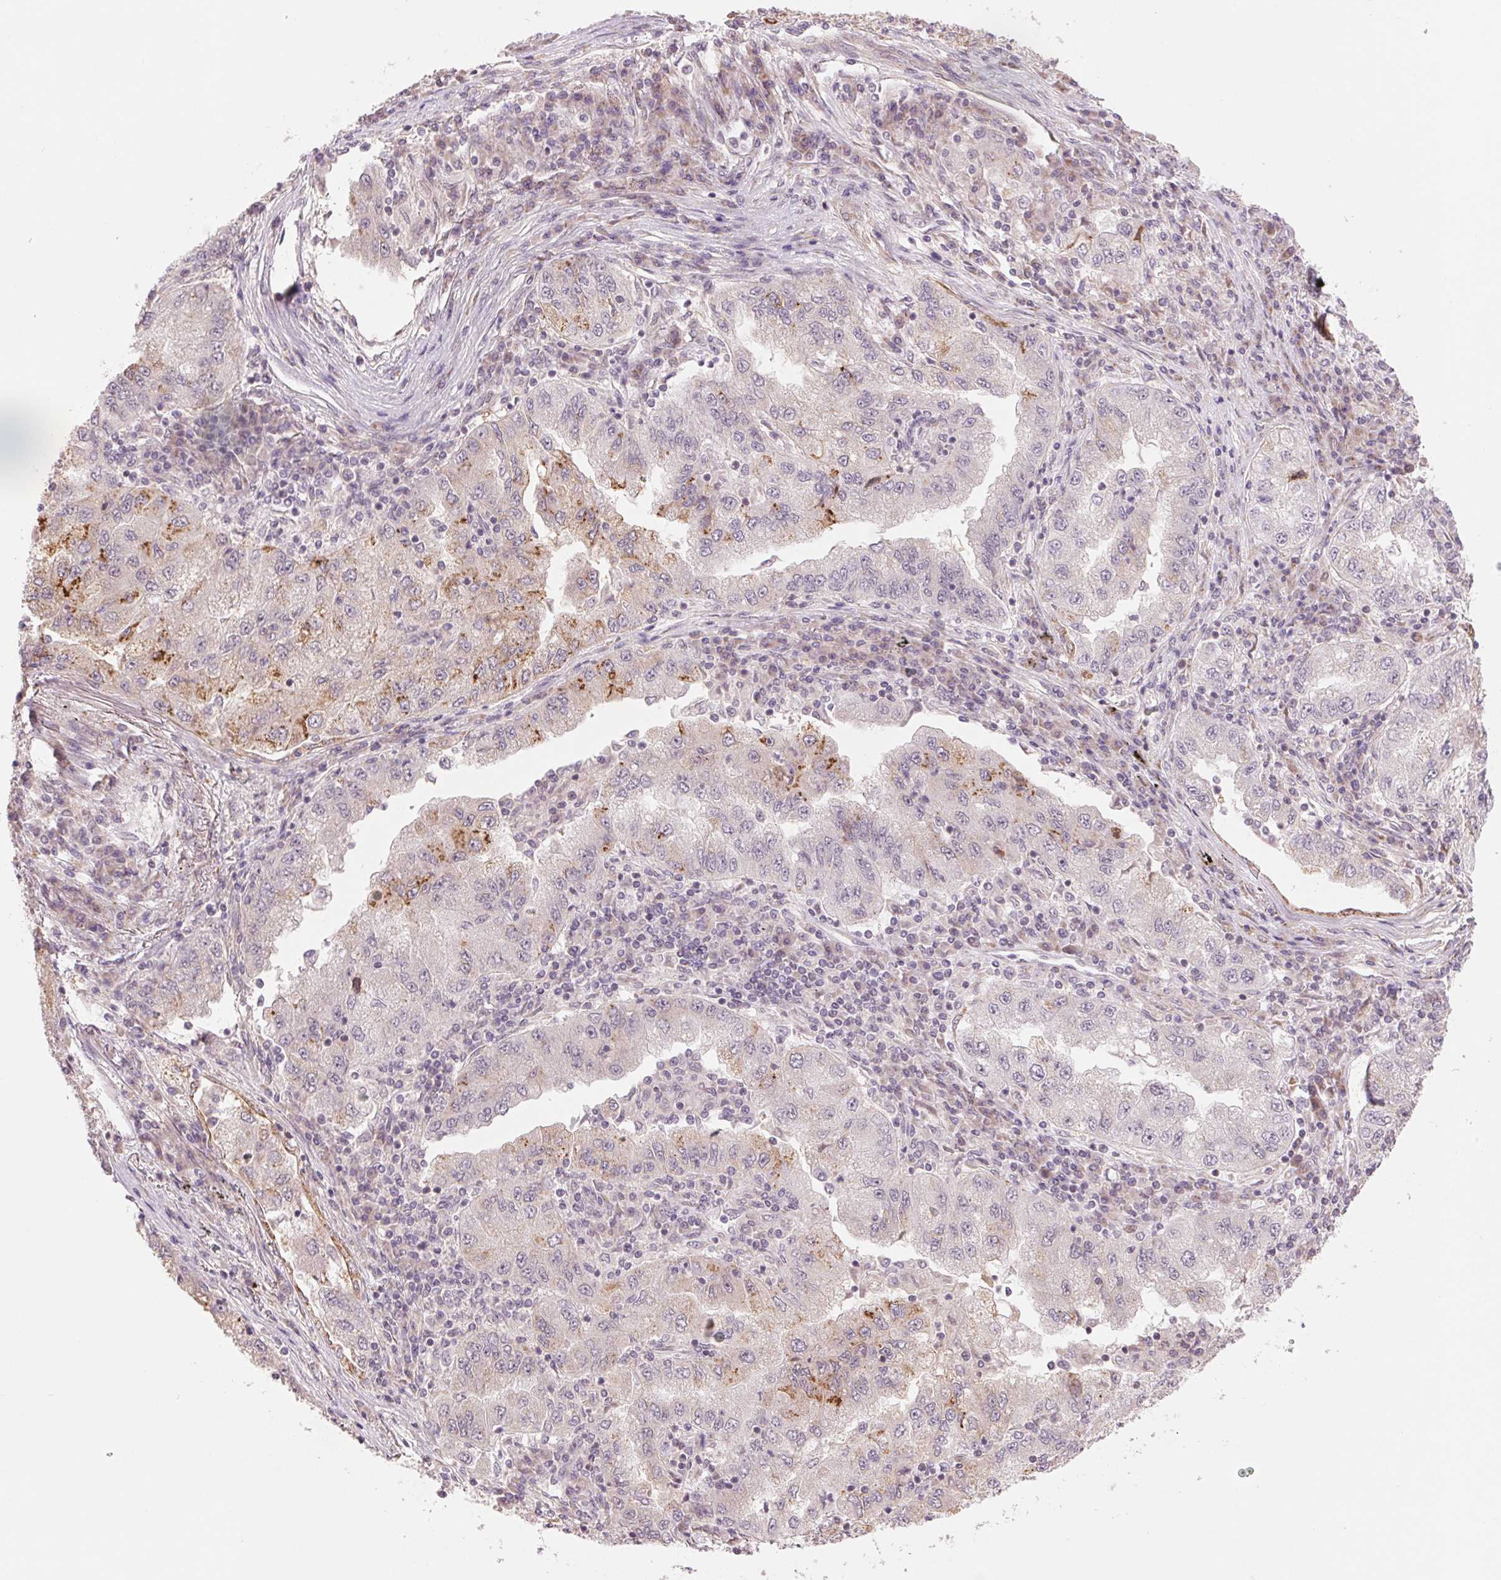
{"staining": {"intensity": "moderate", "quantity": "<25%", "location": "cytoplasmic/membranous"}, "tissue": "lung cancer", "cell_type": "Tumor cells", "image_type": "cancer", "snomed": [{"axis": "morphology", "description": "Adenocarcinoma, NOS"}, {"axis": "morphology", "description": "Adenocarcinoma primary or metastatic"}, {"axis": "topography", "description": "Lung"}], "caption": "An IHC image of tumor tissue is shown. Protein staining in brown highlights moderate cytoplasmic/membranous positivity in lung cancer within tumor cells. (DAB = brown stain, brightfield microscopy at high magnification).", "gene": "ARHGAP32", "patient": {"sex": "male", "age": 74}}